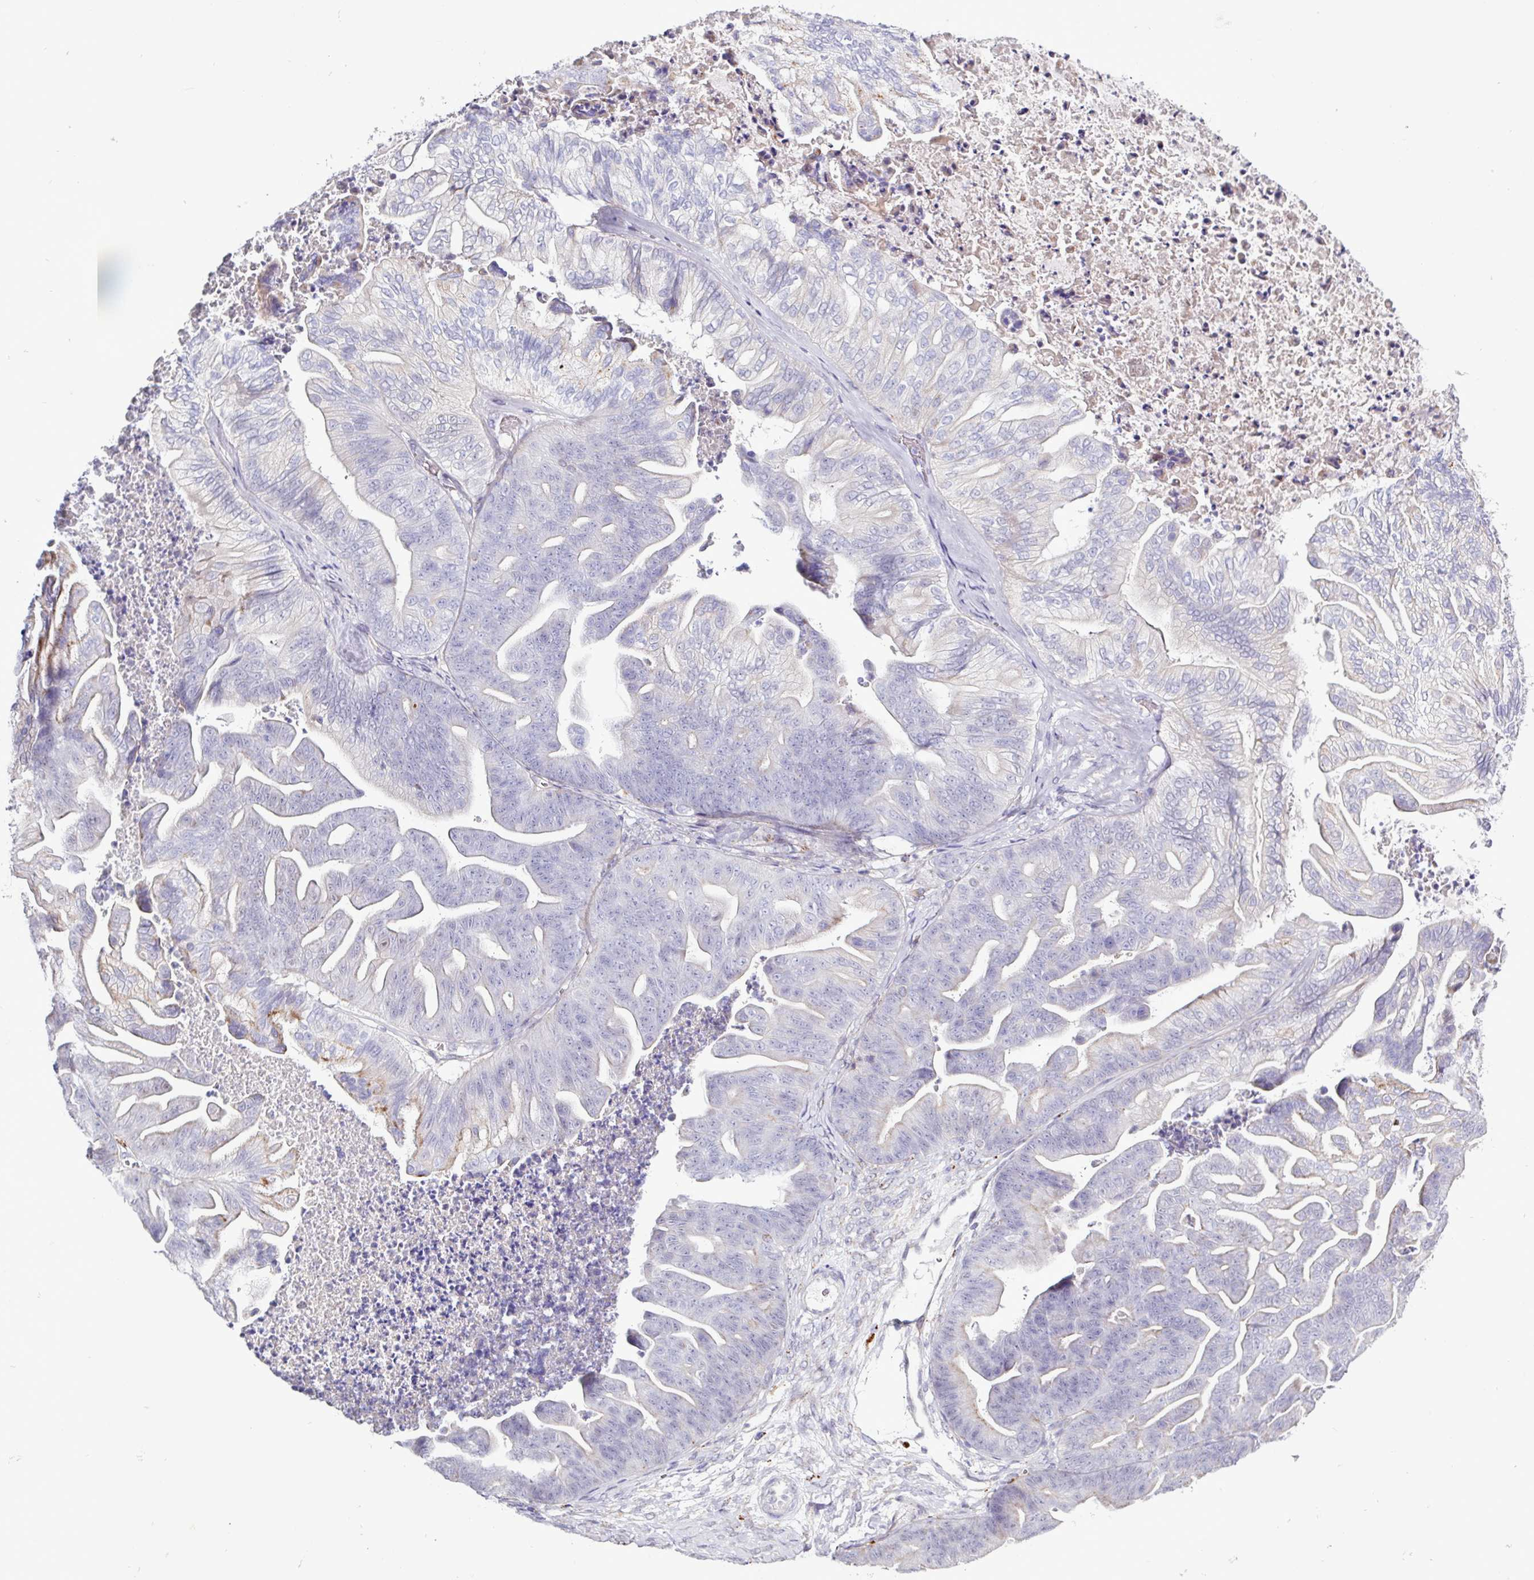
{"staining": {"intensity": "weak", "quantity": "<25%", "location": "cytoplasmic/membranous"}, "tissue": "ovarian cancer", "cell_type": "Tumor cells", "image_type": "cancer", "snomed": [{"axis": "morphology", "description": "Cystadenocarcinoma, mucinous, NOS"}, {"axis": "topography", "description": "Ovary"}], "caption": "Protein analysis of ovarian mucinous cystadenocarcinoma reveals no significant staining in tumor cells. The staining was performed using DAB to visualize the protein expression in brown, while the nuclei were stained in blue with hematoxylin (Magnification: 20x).", "gene": "AMIGO2", "patient": {"sex": "female", "age": 67}}